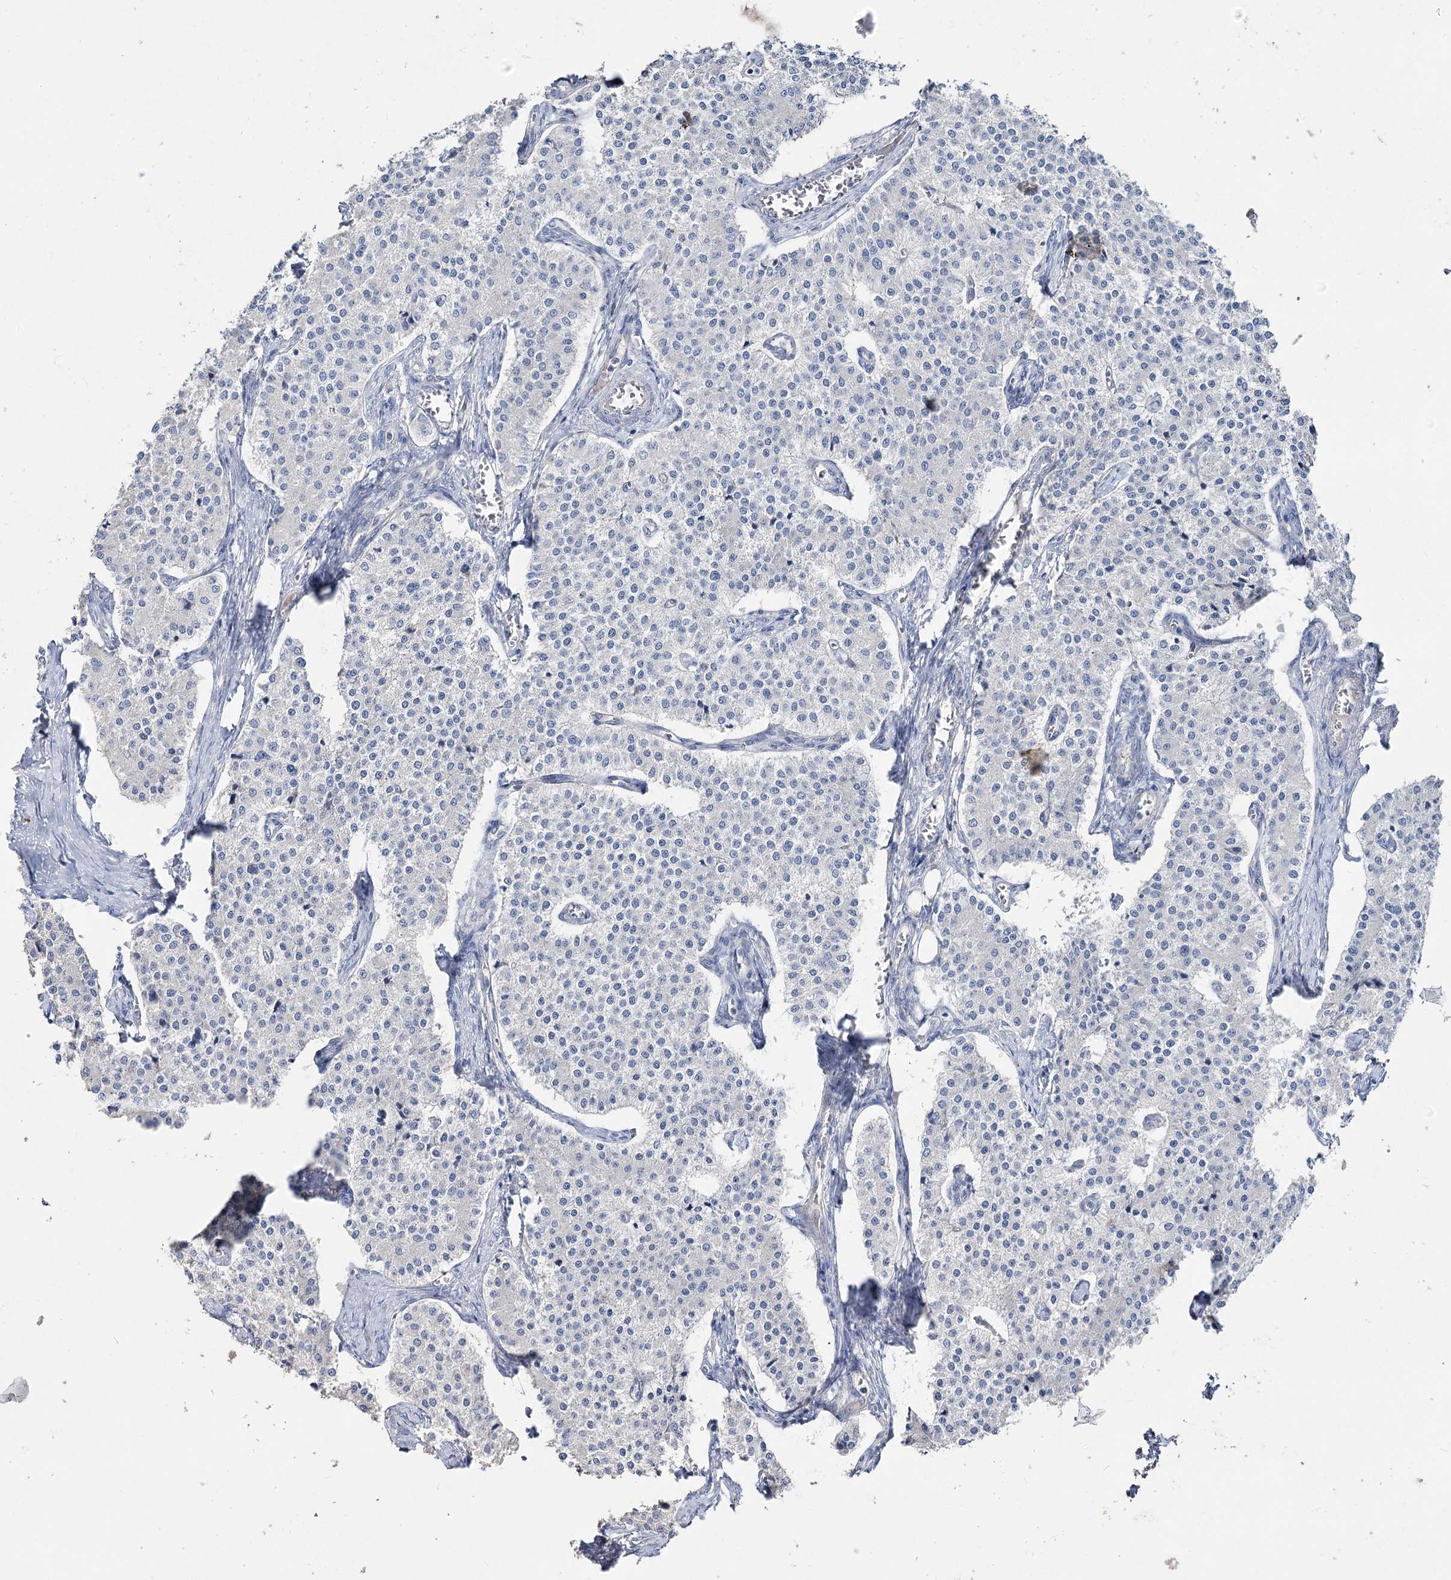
{"staining": {"intensity": "negative", "quantity": "none", "location": "none"}, "tissue": "carcinoid", "cell_type": "Tumor cells", "image_type": "cancer", "snomed": [{"axis": "morphology", "description": "Carcinoid, malignant, NOS"}, {"axis": "topography", "description": "Colon"}], "caption": "Tumor cells show no significant protein staining in carcinoid.", "gene": "TMEM187", "patient": {"sex": "female", "age": 52}}